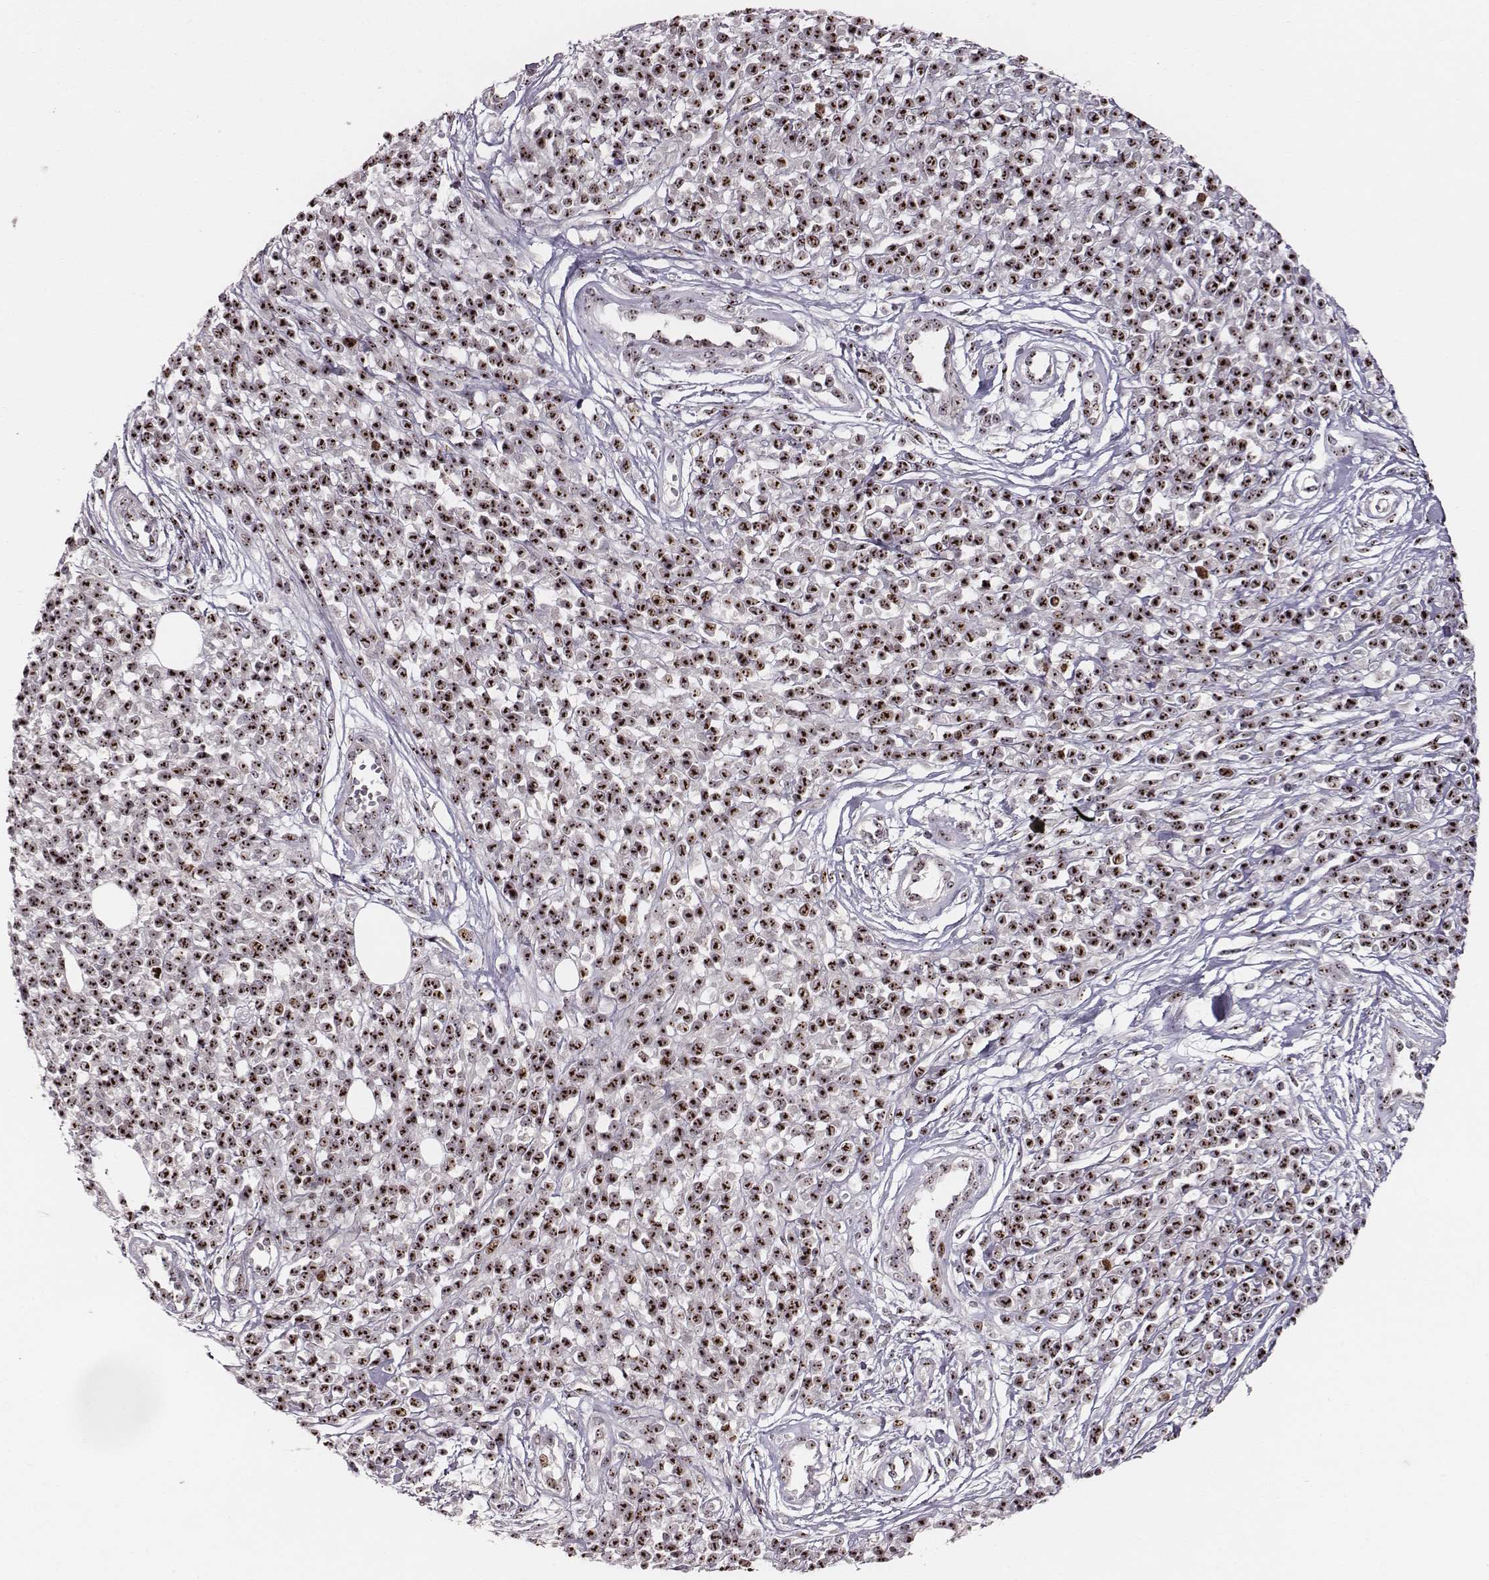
{"staining": {"intensity": "strong", "quantity": ">75%", "location": "nuclear"}, "tissue": "melanoma", "cell_type": "Tumor cells", "image_type": "cancer", "snomed": [{"axis": "morphology", "description": "Malignant melanoma, NOS"}, {"axis": "topography", "description": "Skin"}, {"axis": "topography", "description": "Skin of trunk"}], "caption": "DAB (3,3'-diaminobenzidine) immunohistochemical staining of melanoma exhibits strong nuclear protein positivity in about >75% of tumor cells.", "gene": "NOP56", "patient": {"sex": "male", "age": 74}}